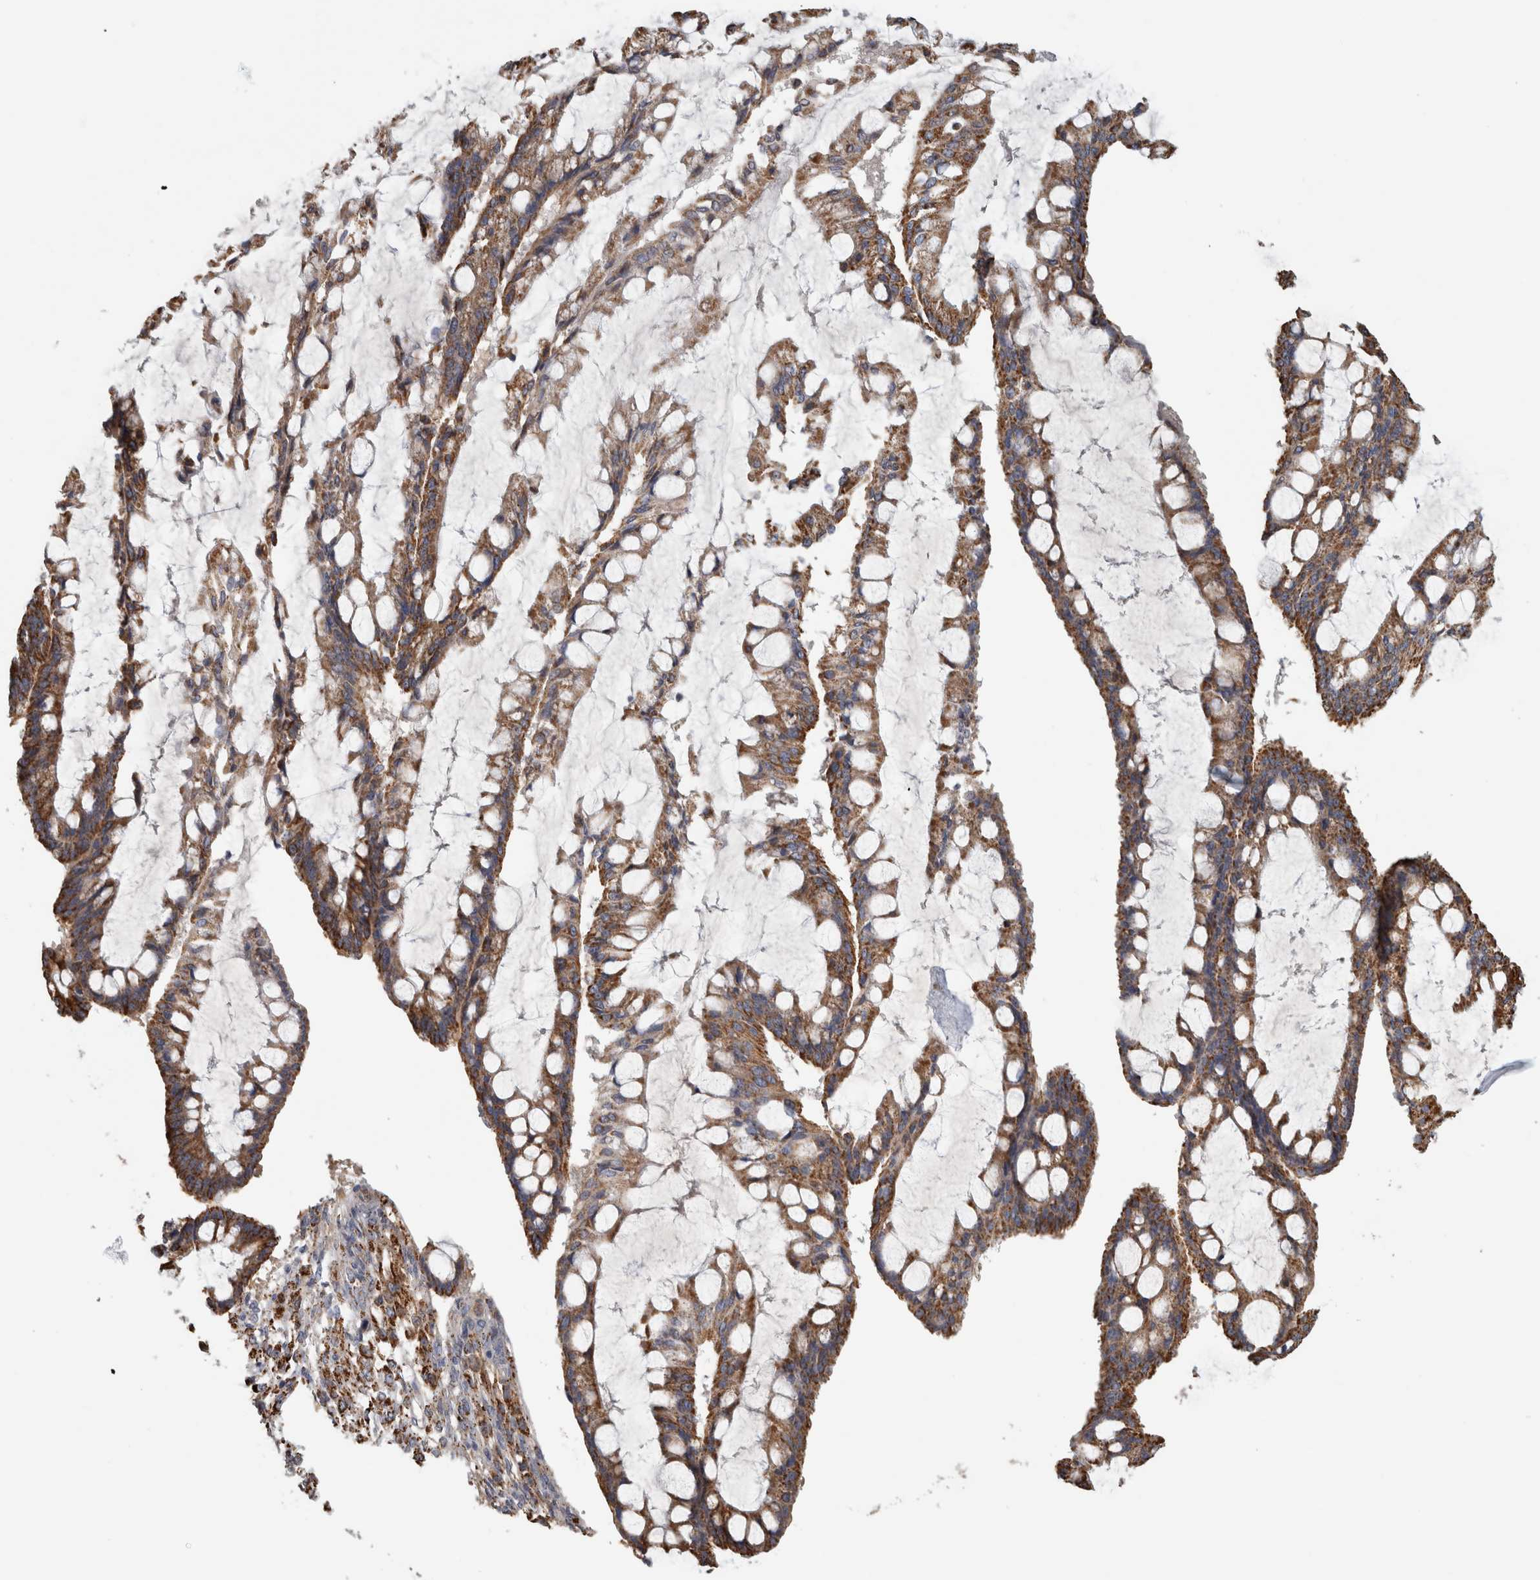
{"staining": {"intensity": "strong", "quantity": ">75%", "location": "cytoplasmic/membranous"}, "tissue": "ovarian cancer", "cell_type": "Tumor cells", "image_type": "cancer", "snomed": [{"axis": "morphology", "description": "Cystadenocarcinoma, mucinous, NOS"}, {"axis": "topography", "description": "Ovary"}], "caption": "Protein staining of mucinous cystadenocarcinoma (ovarian) tissue shows strong cytoplasmic/membranous positivity in about >75% of tumor cells. (Brightfield microscopy of DAB IHC at high magnification).", "gene": "ST8SIA1", "patient": {"sex": "female", "age": 73}}